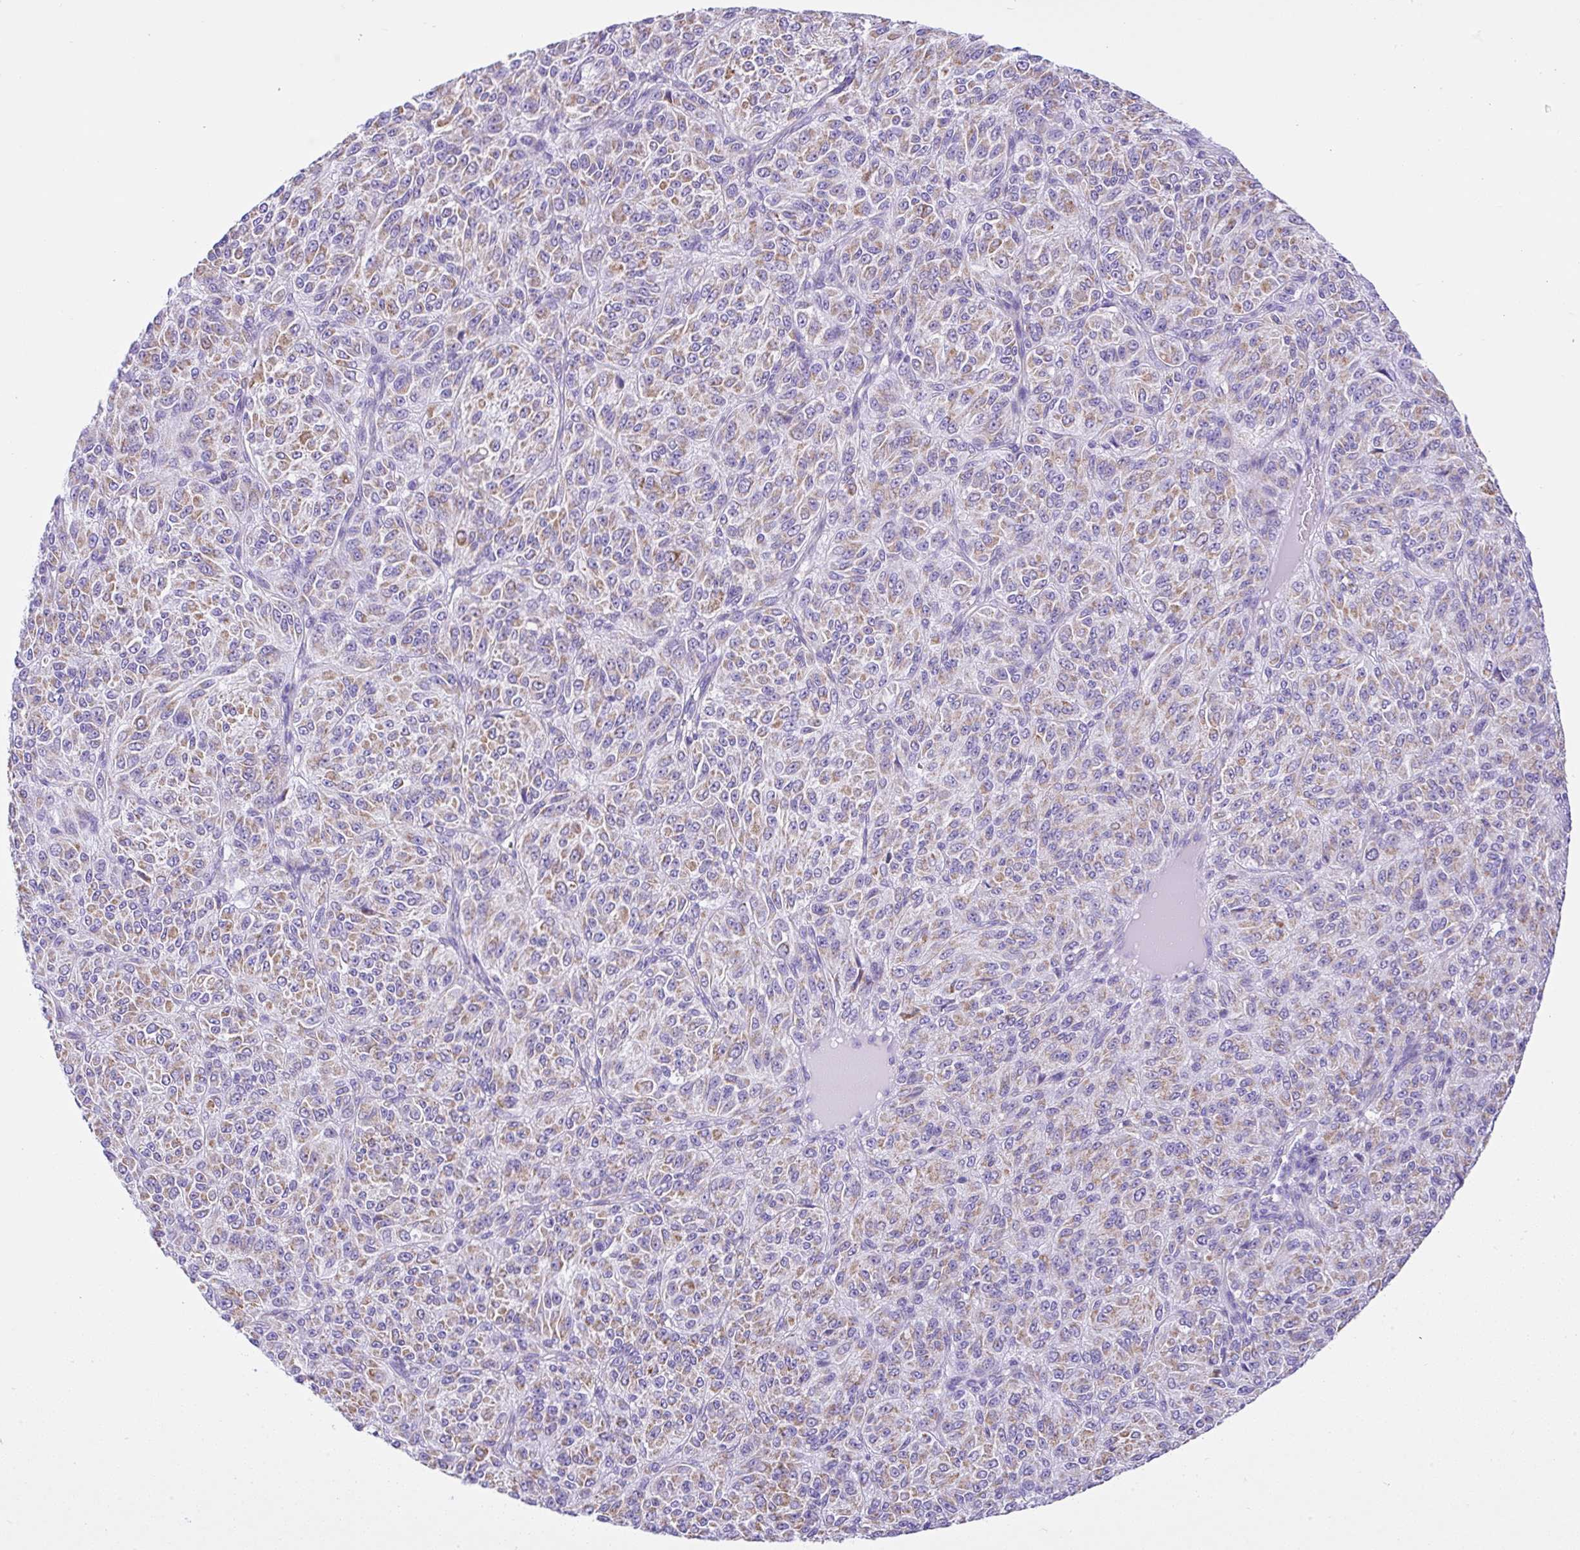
{"staining": {"intensity": "weak", "quantity": "25%-75%", "location": "cytoplasmic/membranous"}, "tissue": "melanoma", "cell_type": "Tumor cells", "image_type": "cancer", "snomed": [{"axis": "morphology", "description": "Malignant melanoma, Metastatic site"}, {"axis": "topography", "description": "Brain"}], "caption": "Brown immunohistochemical staining in melanoma shows weak cytoplasmic/membranous expression in about 25%-75% of tumor cells.", "gene": "SLC13A1", "patient": {"sex": "female", "age": 56}}